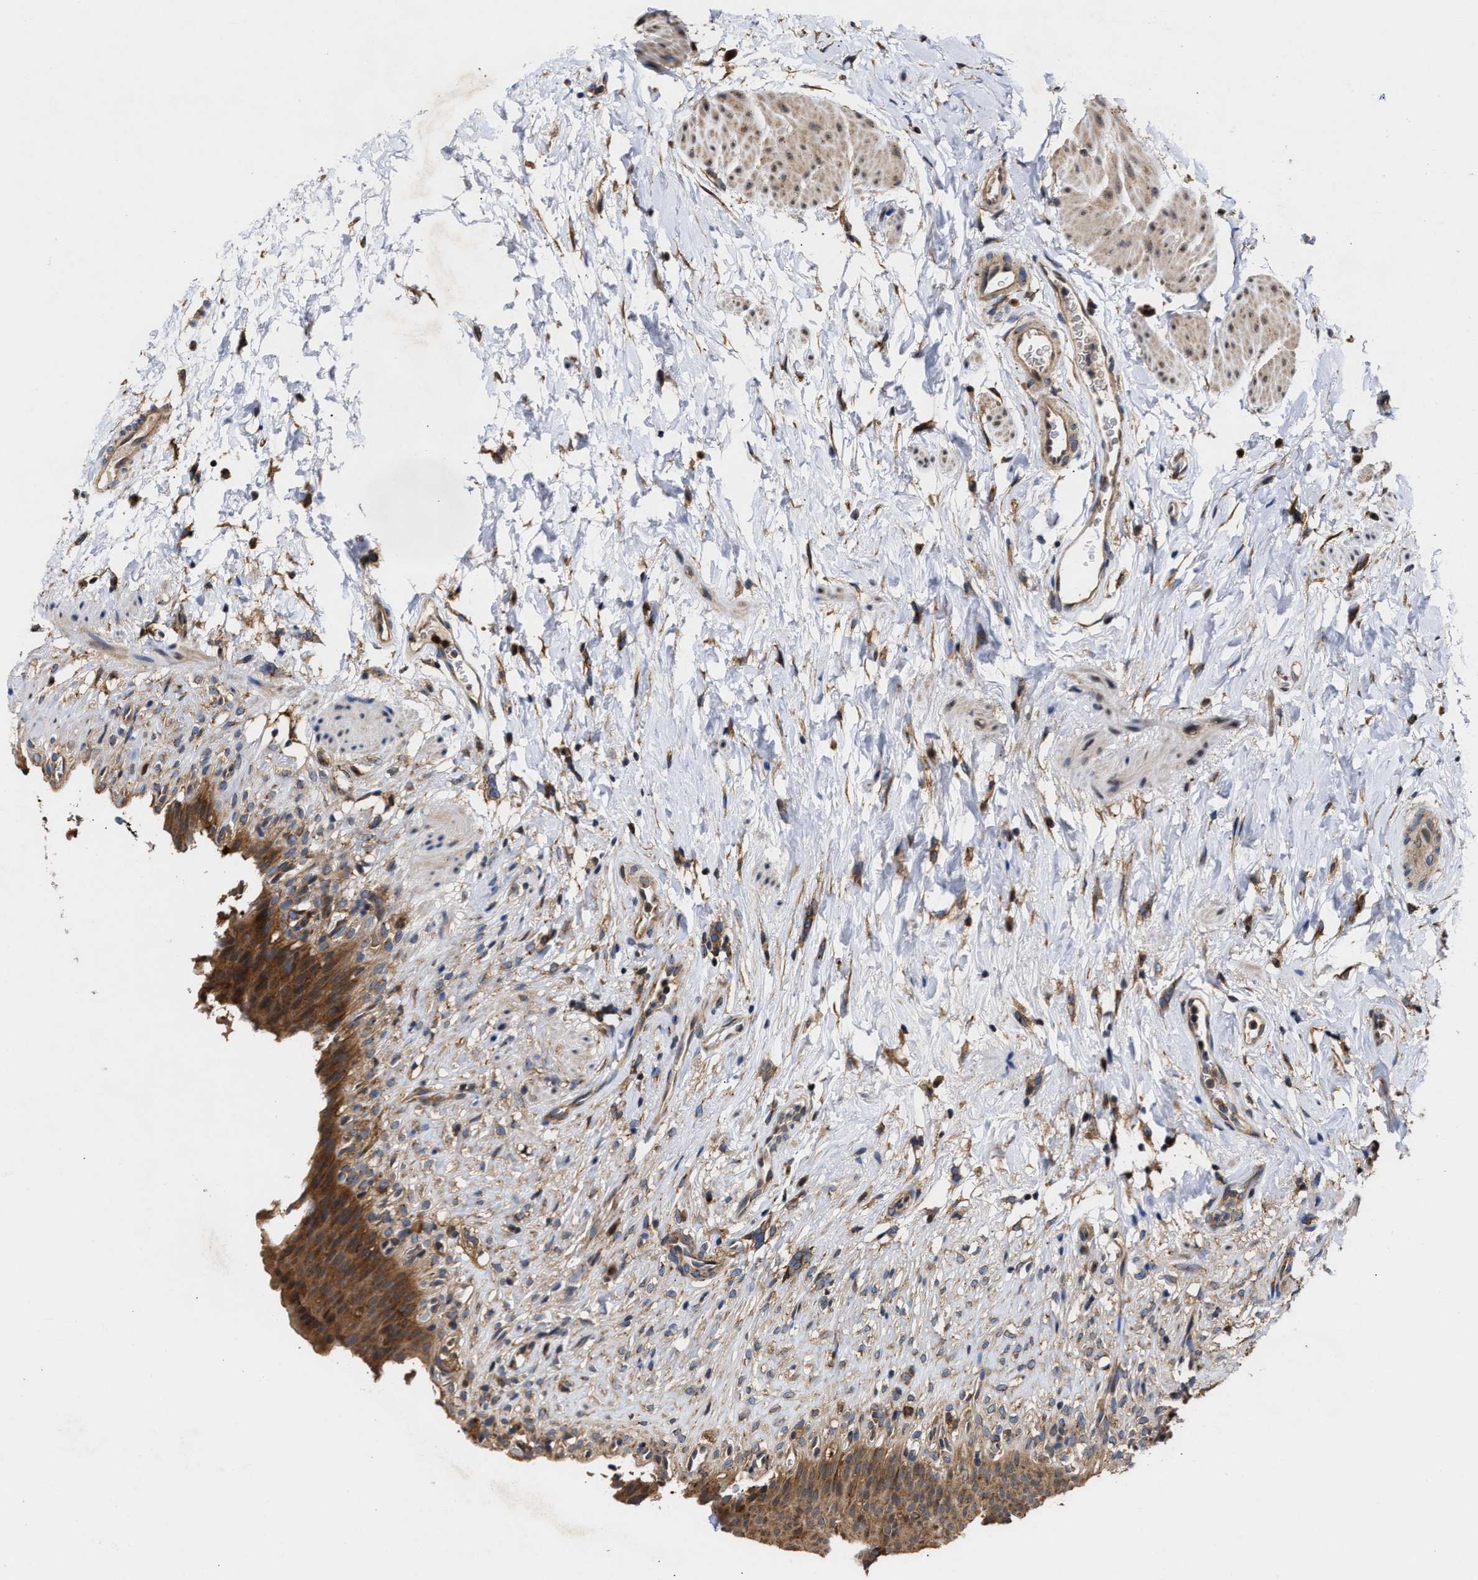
{"staining": {"intensity": "moderate", "quantity": ">75%", "location": "cytoplasmic/membranous"}, "tissue": "urinary bladder", "cell_type": "Urothelial cells", "image_type": "normal", "snomed": [{"axis": "morphology", "description": "Normal tissue, NOS"}, {"axis": "topography", "description": "Urinary bladder"}], "caption": "The image demonstrates a brown stain indicating the presence of a protein in the cytoplasmic/membranous of urothelial cells in urinary bladder.", "gene": "CLIP2", "patient": {"sex": "female", "age": 79}}